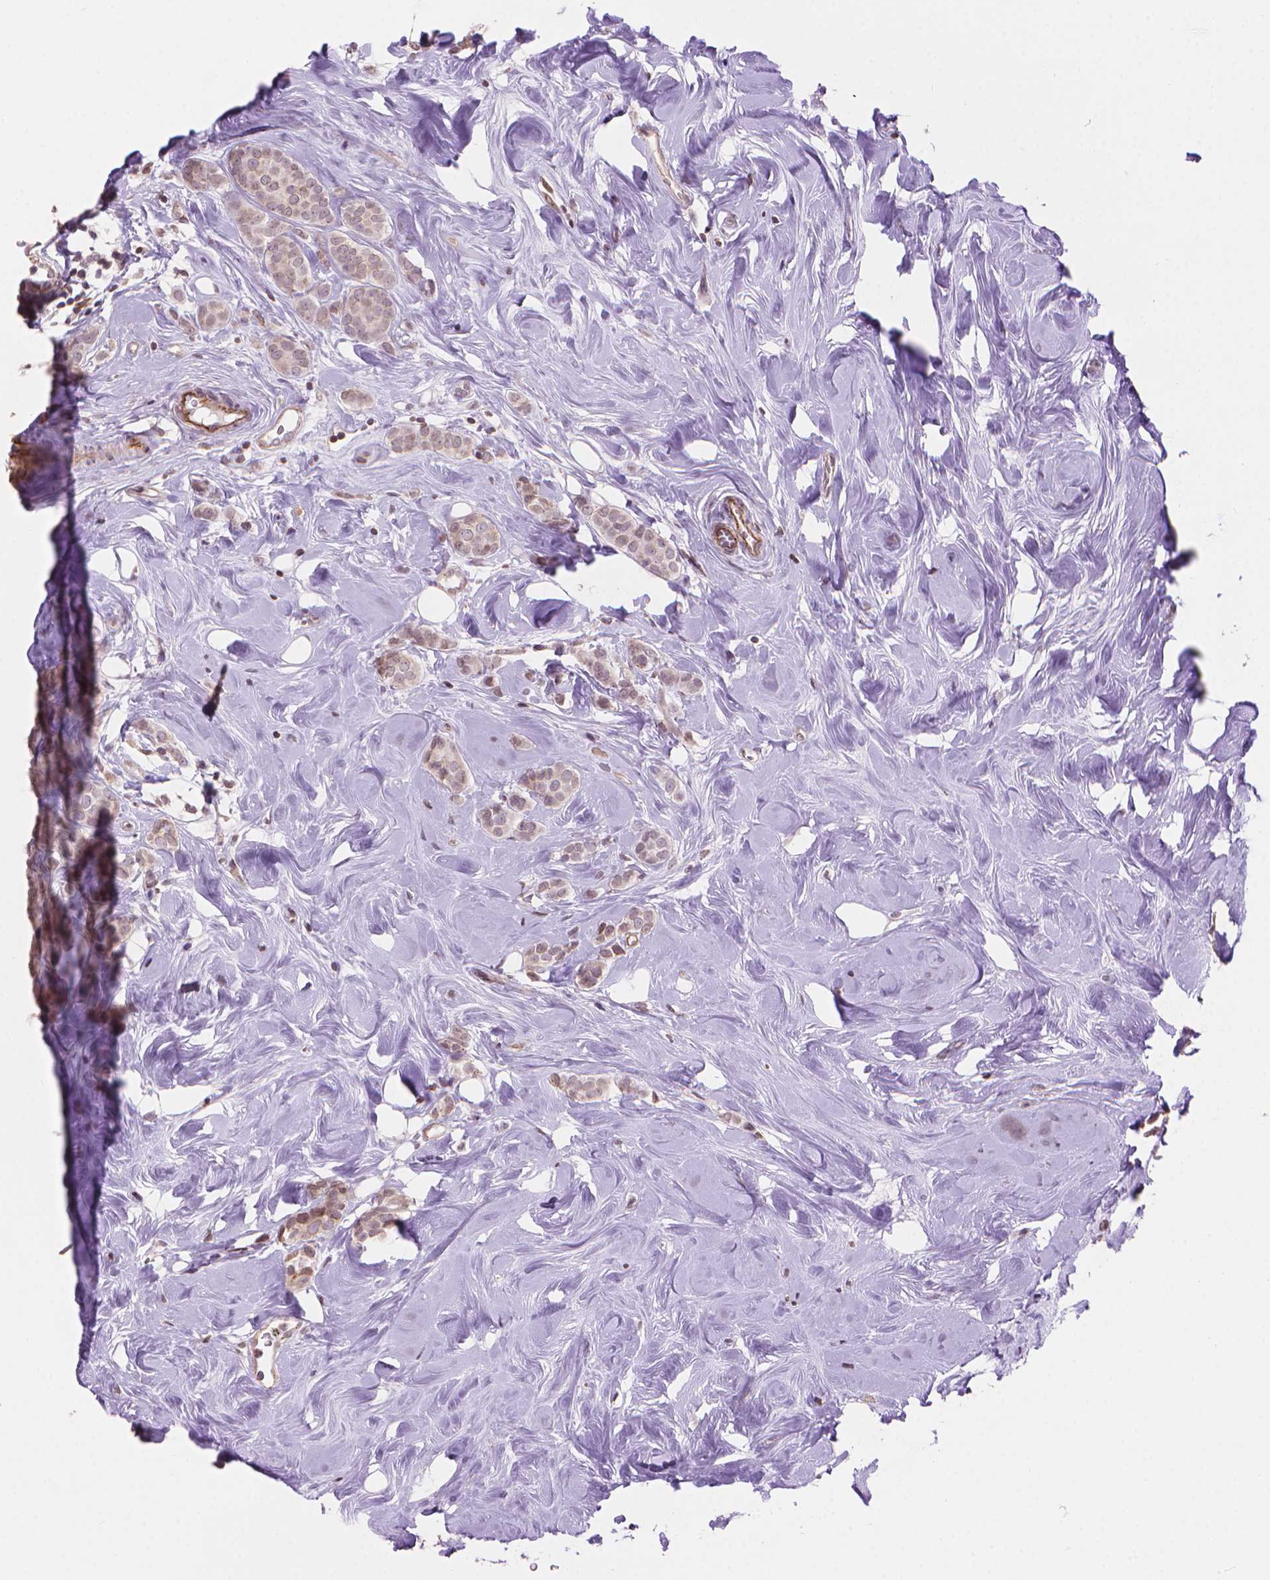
{"staining": {"intensity": "weak", "quantity": ">75%", "location": "cytoplasmic/membranous"}, "tissue": "breast cancer", "cell_type": "Tumor cells", "image_type": "cancer", "snomed": [{"axis": "morphology", "description": "Lobular carcinoma"}, {"axis": "topography", "description": "Breast"}], "caption": "About >75% of tumor cells in human breast lobular carcinoma reveal weak cytoplasmic/membranous protein positivity as visualized by brown immunohistochemical staining.", "gene": "TMEM184A", "patient": {"sex": "female", "age": 49}}